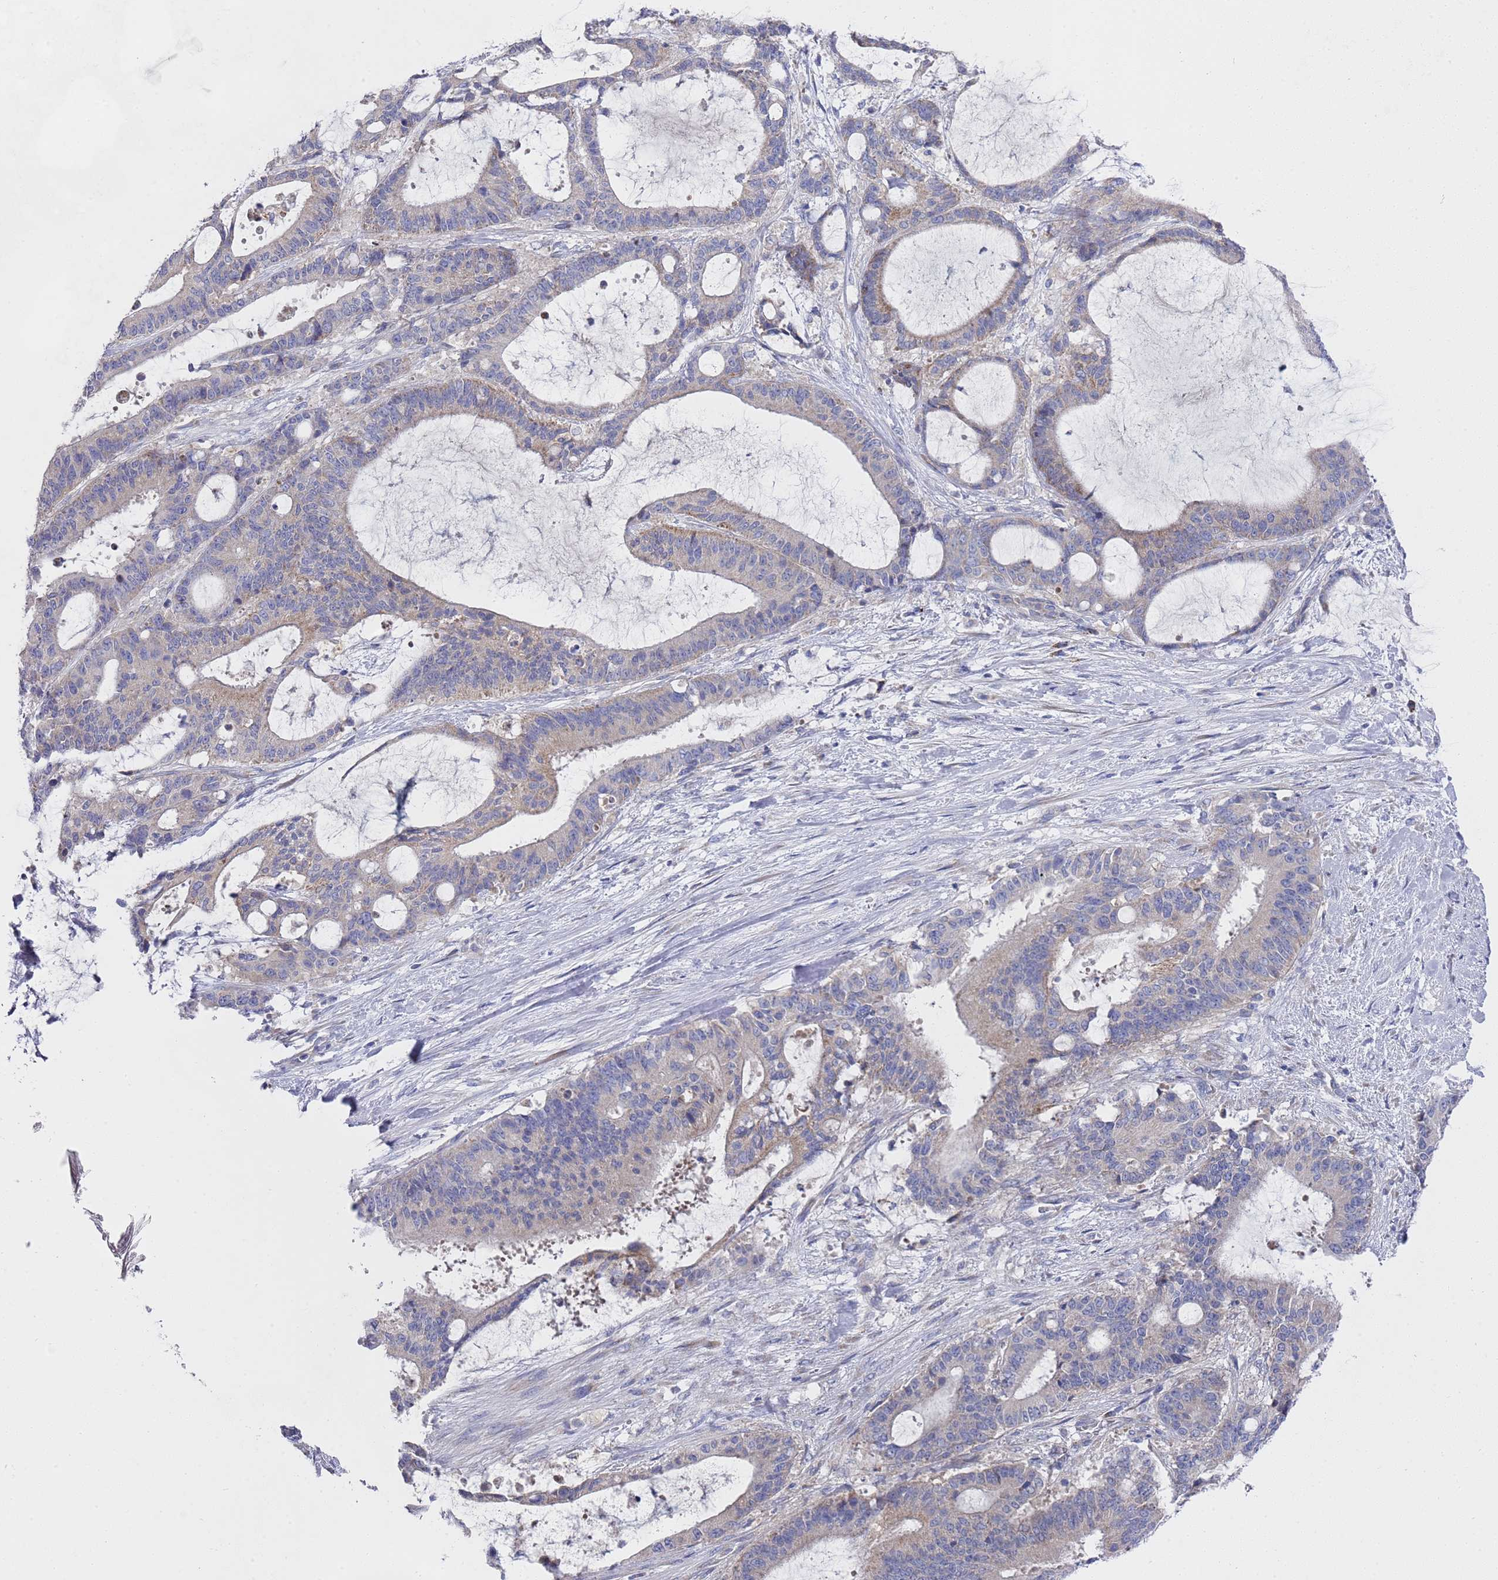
{"staining": {"intensity": "weak", "quantity": "25%-75%", "location": "cytoplasmic/membranous"}, "tissue": "liver cancer", "cell_type": "Tumor cells", "image_type": "cancer", "snomed": [{"axis": "morphology", "description": "Normal tissue, NOS"}, {"axis": "morphology", "description": "Cholangiocarcinoma"}, {"axis": "topography", "description": "Liver"}, {"axis": "topography", "description": "Peripheral nerve tissue"}], "caption": "The immunohistochemical stain shows weak cytoplasmic/membranous expression in tumor cells of cholangiocarcinoma (liver) tissue.", "gene": "NPEPPS", "patient": {"sex": "female", "age": 73}}